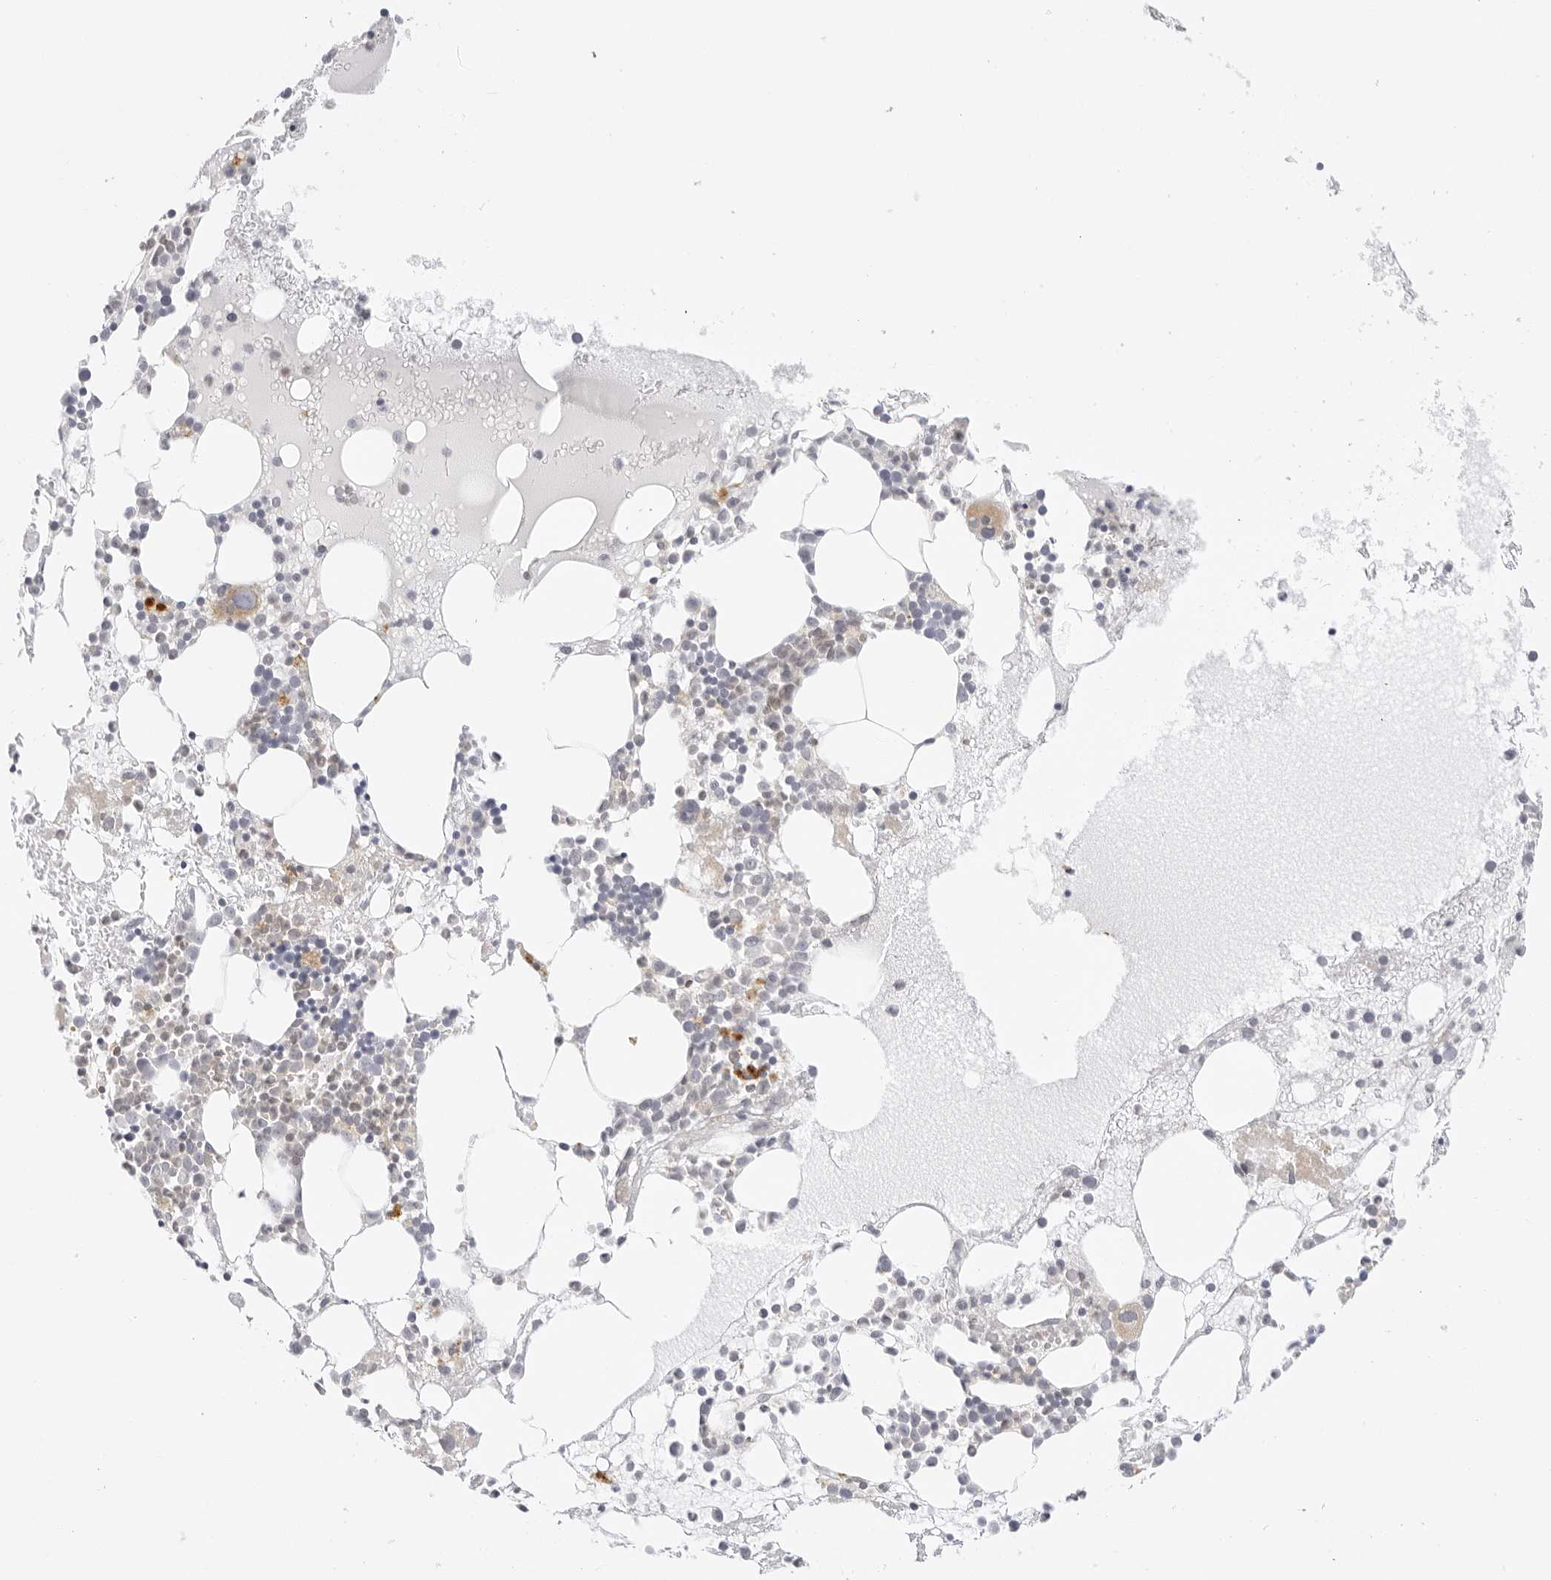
{"staining": {"intensity": "moderate", "quantity": "<25%", "location": "cytoplasmic/membranous"}, "tissue": "bone marrow", "cell_type": "Hematopoietic cells", "image_type": "normal", "snomed": [{"axis": "morphology", "description": "Normal tissue, NOS"}, {"axis": "topography", "description": "Bone marrow"}], "caption": "This histopathology image demonstrates immunohistochemistry (IHC) staining of normal human bone marrow, with low moderate cytoplasmic/membranous expression in approximately <25% of hematopoietic cells.", "gene": "TNFRSF14", "patient": {"sex": "female", "age": 52}}